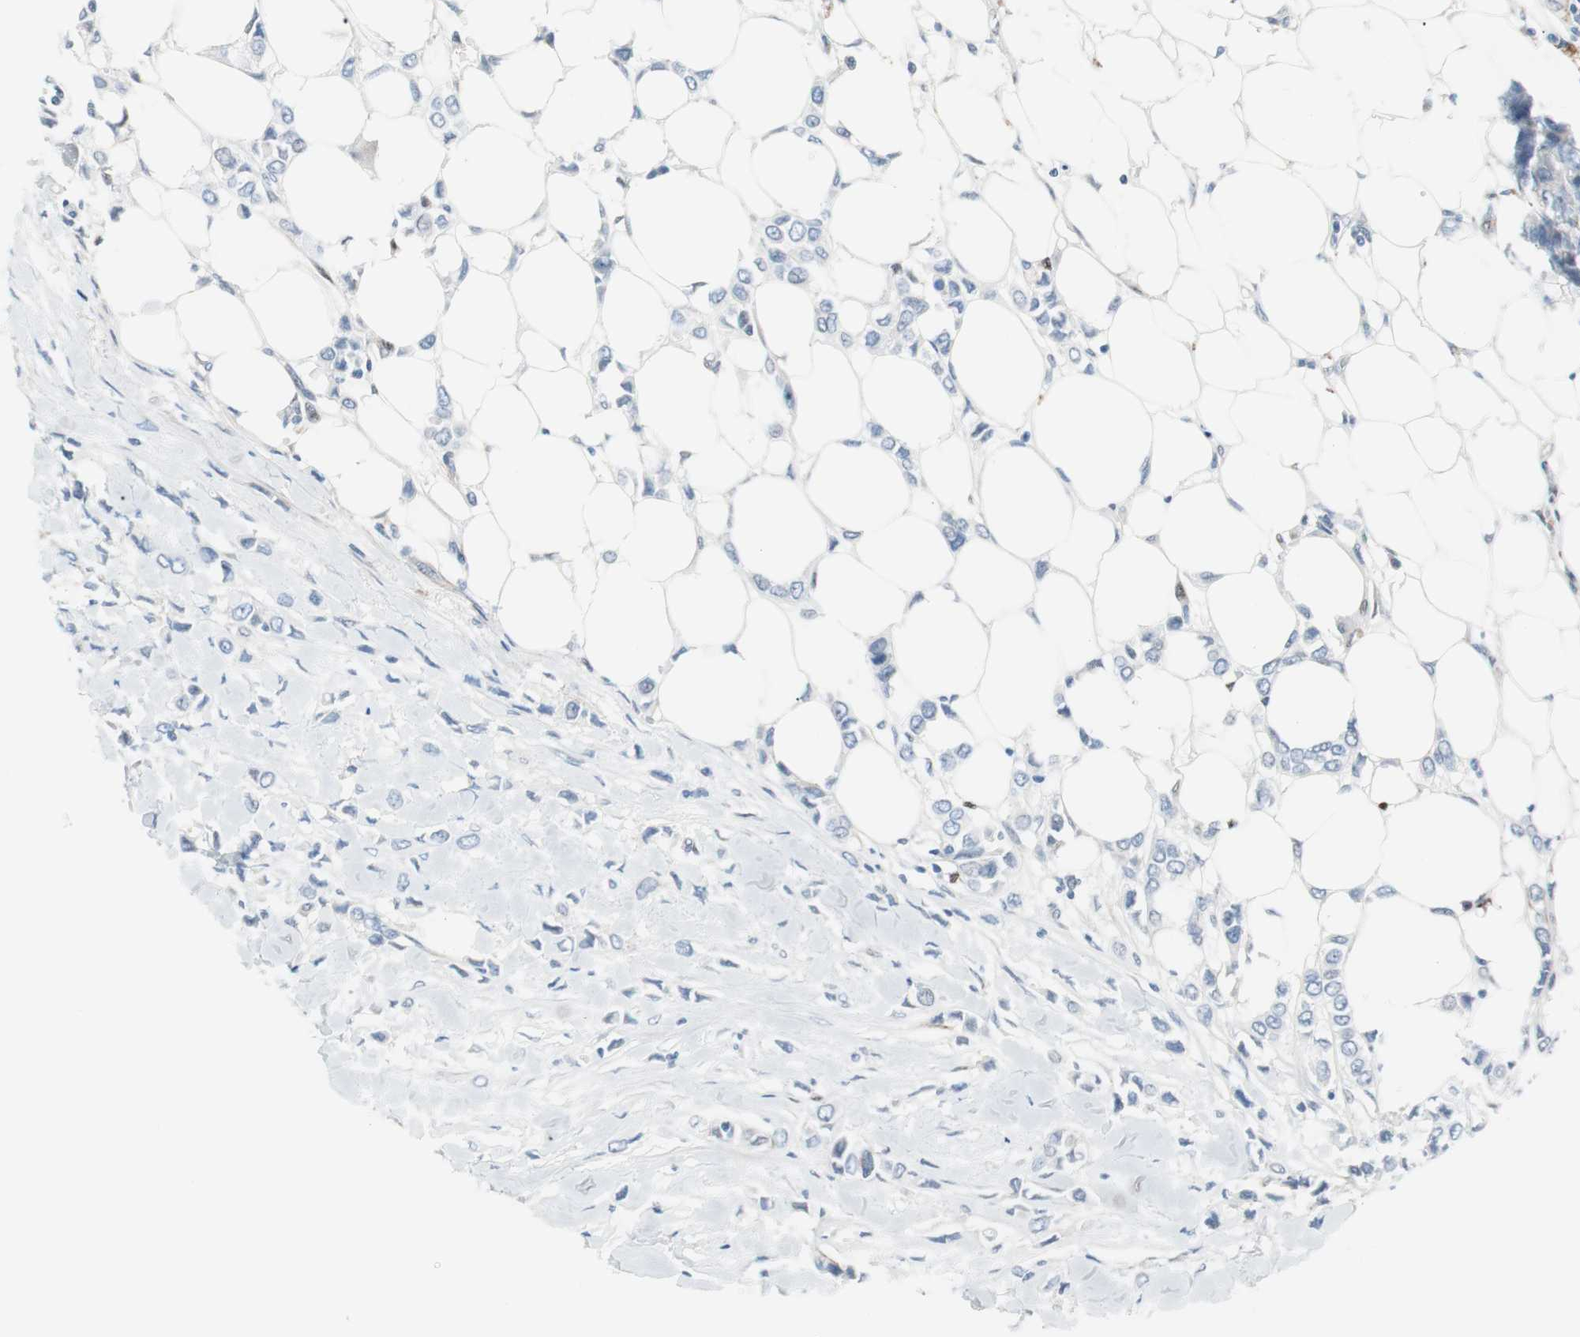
{"staining": {"intensity": "negative", "quantity": "none", "location": "none"}, "tissue": "breast cancer", "cell_type": "Tumor cells", "image_type": "cancer", "snomed": [{"axis": "morphology", "description": "Lobular carcinoma"}, {"axis": "topography", "description": "Breast"}], "caption": "Image shows no protein staining in tumor cells of lobular carcinoma (breast) tissue. (DAB (3,3'-diaminobenzidine) immunohistochemistry (IHC) visualized using brightfield microscopy, high magnification).", "gene": "FOSL1", "patient": {"sex": "female", "age": 51}}